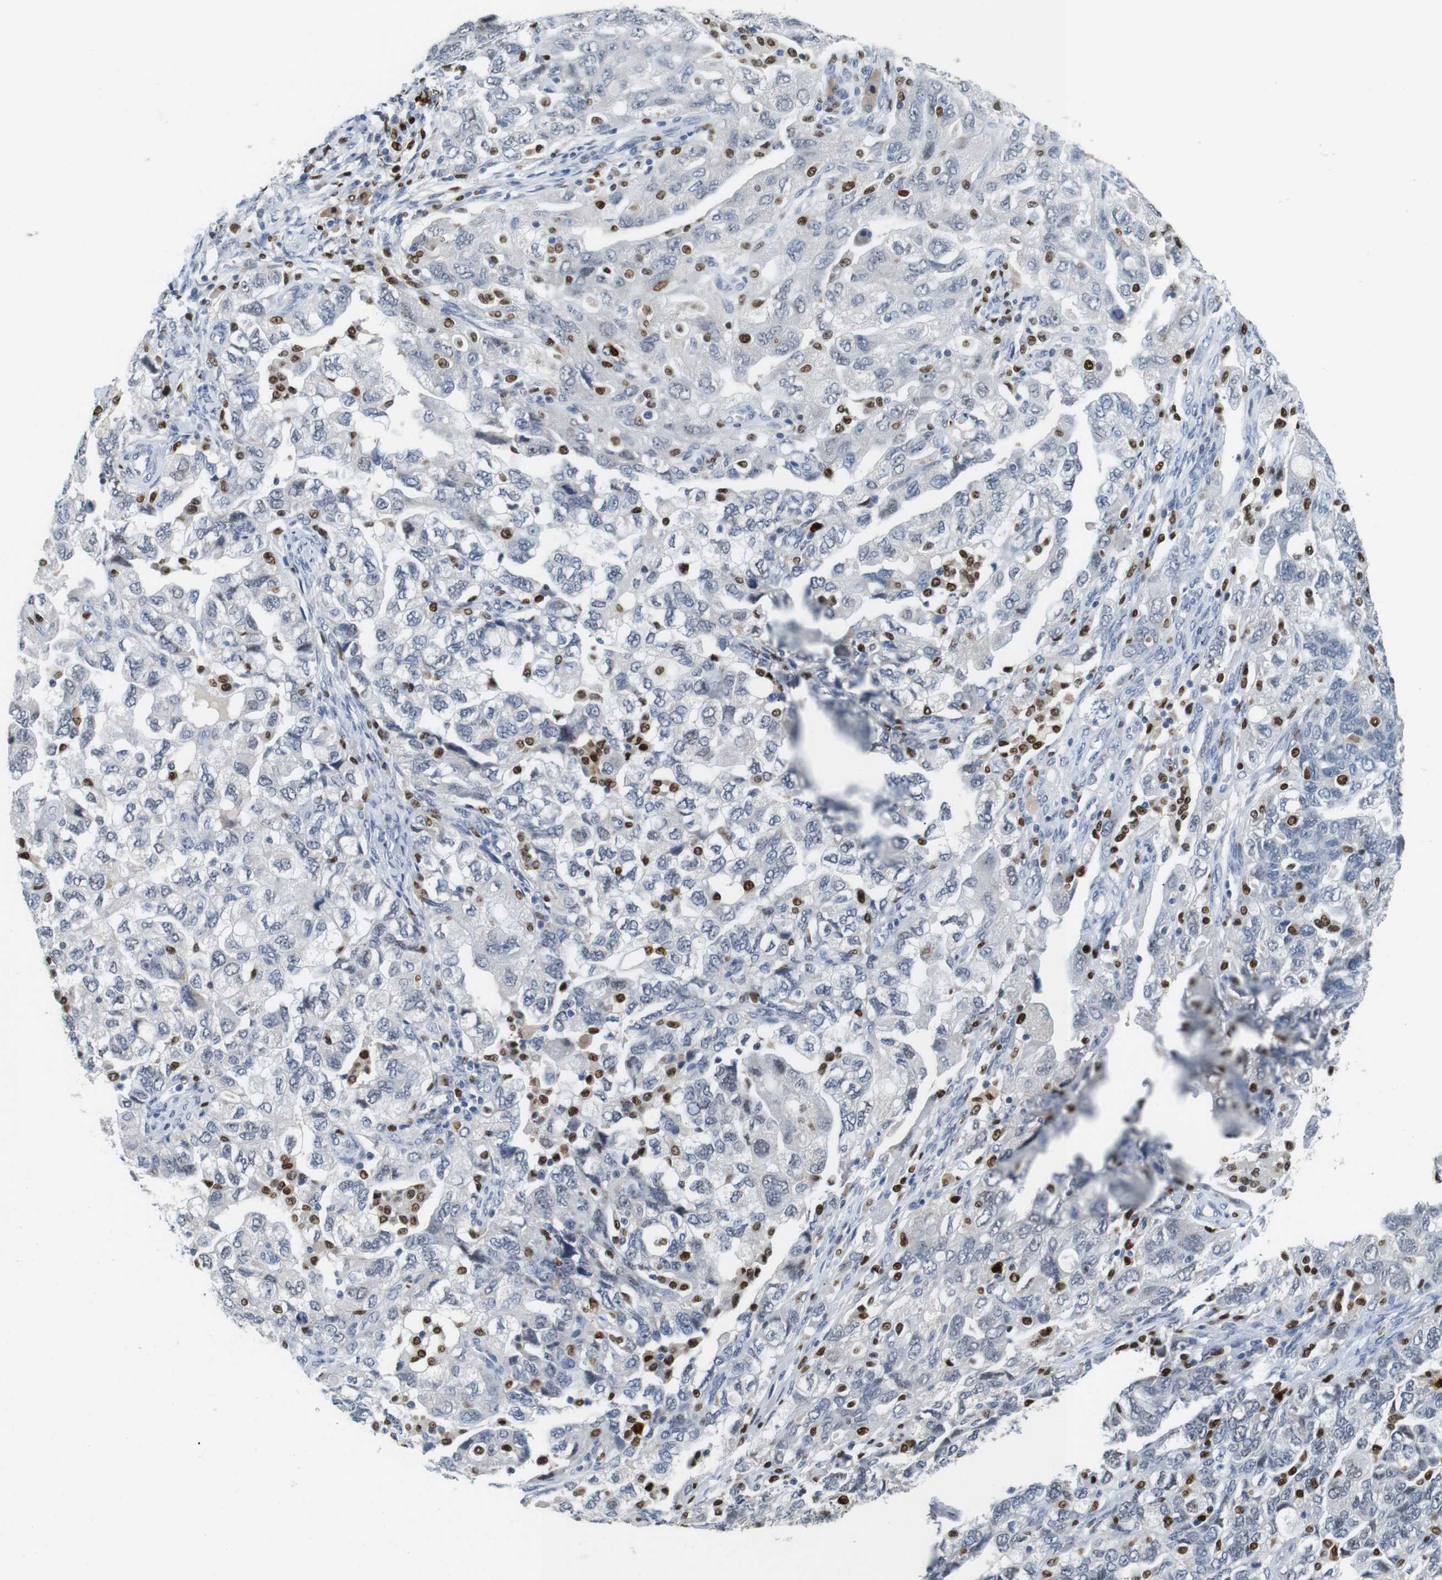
{"staining": {"intensity": "negative", "quantity": "none", "location": "none"}, "tissue": "ovarian cancer", "cell_type": "Tumor cells", "image_type": "cancer", "snomed": [{"axis": "morphology", "description": "Carcinoma, NOS"}, {"axis": "morphology", "description": "Cystadenocarcinoma, serous, NOS"}, {"axis": "topography", "description": "Ovary"}], "caption": "Immunohistochemistry micrograph of neoplastic tissue: ovarian cancer stained with DAB exhibits no significant protein expression in tumor cells. (DAB IHC, high magnification).", "gene": "IRF8", "patient": {"sex": "female", "age": 69}}